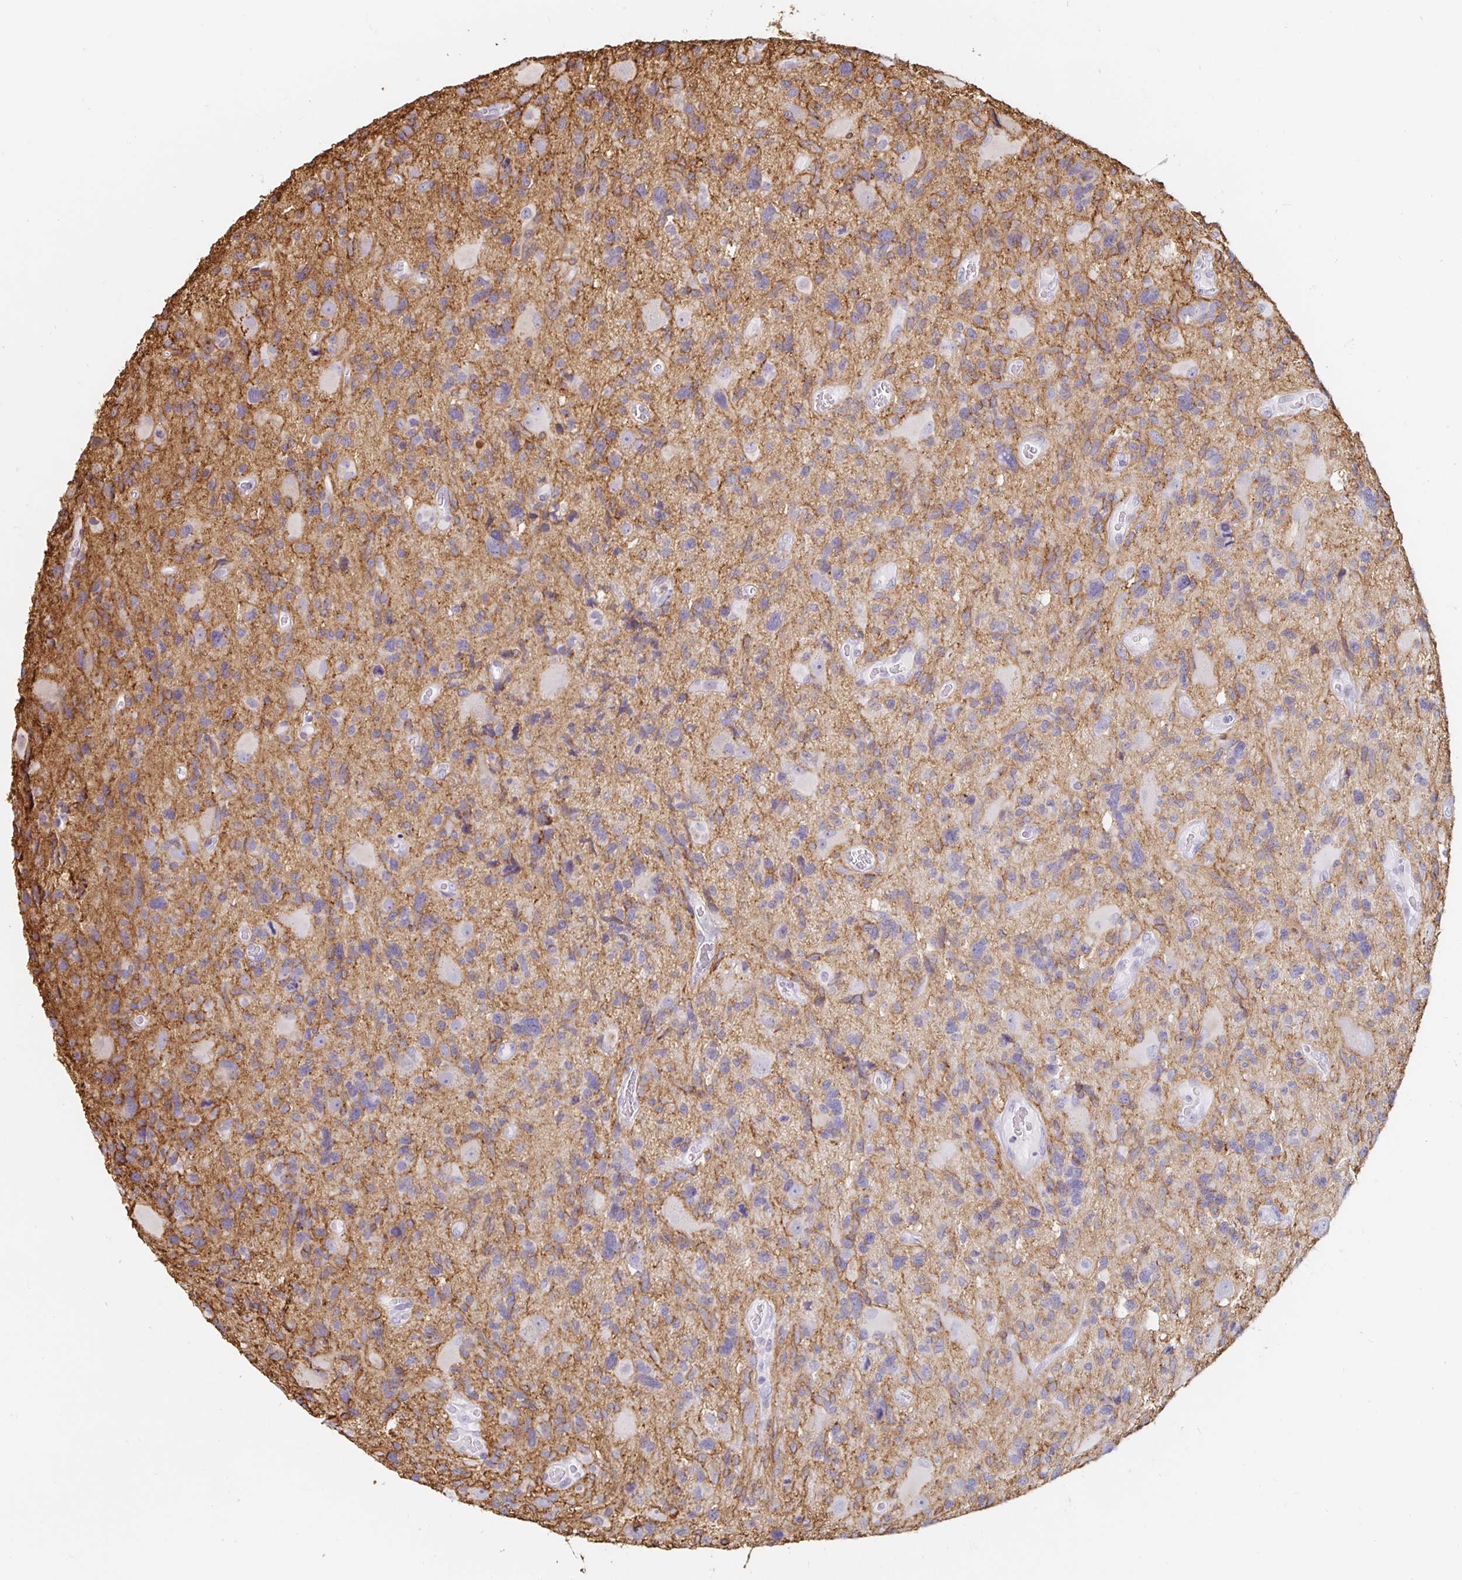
{"staining": {"intensity": "moderate", "quantity": "<25%", "location": "cytoplasmic/membranous"}, "tissue": "glioma", "cell_type": "Tumor cells", "image_type": "cancer", "snomed": [{"axis": "morphology", "description": "Glioma, malignant, High grade"}, {"axis": "topography", "description": "Brain"}], "caption": "Glioma was stained to show a protein in brown. There is low levels of moderate cytoplasmic/membranous positivity in about <25% of tumor cells. (DAB (3,3'-diaminobenzidine) IHC, brown staining for protein, blue staining for nuclei).", "gene": "KCNQ2", "patient": {"sex": "male", "age": 49}}